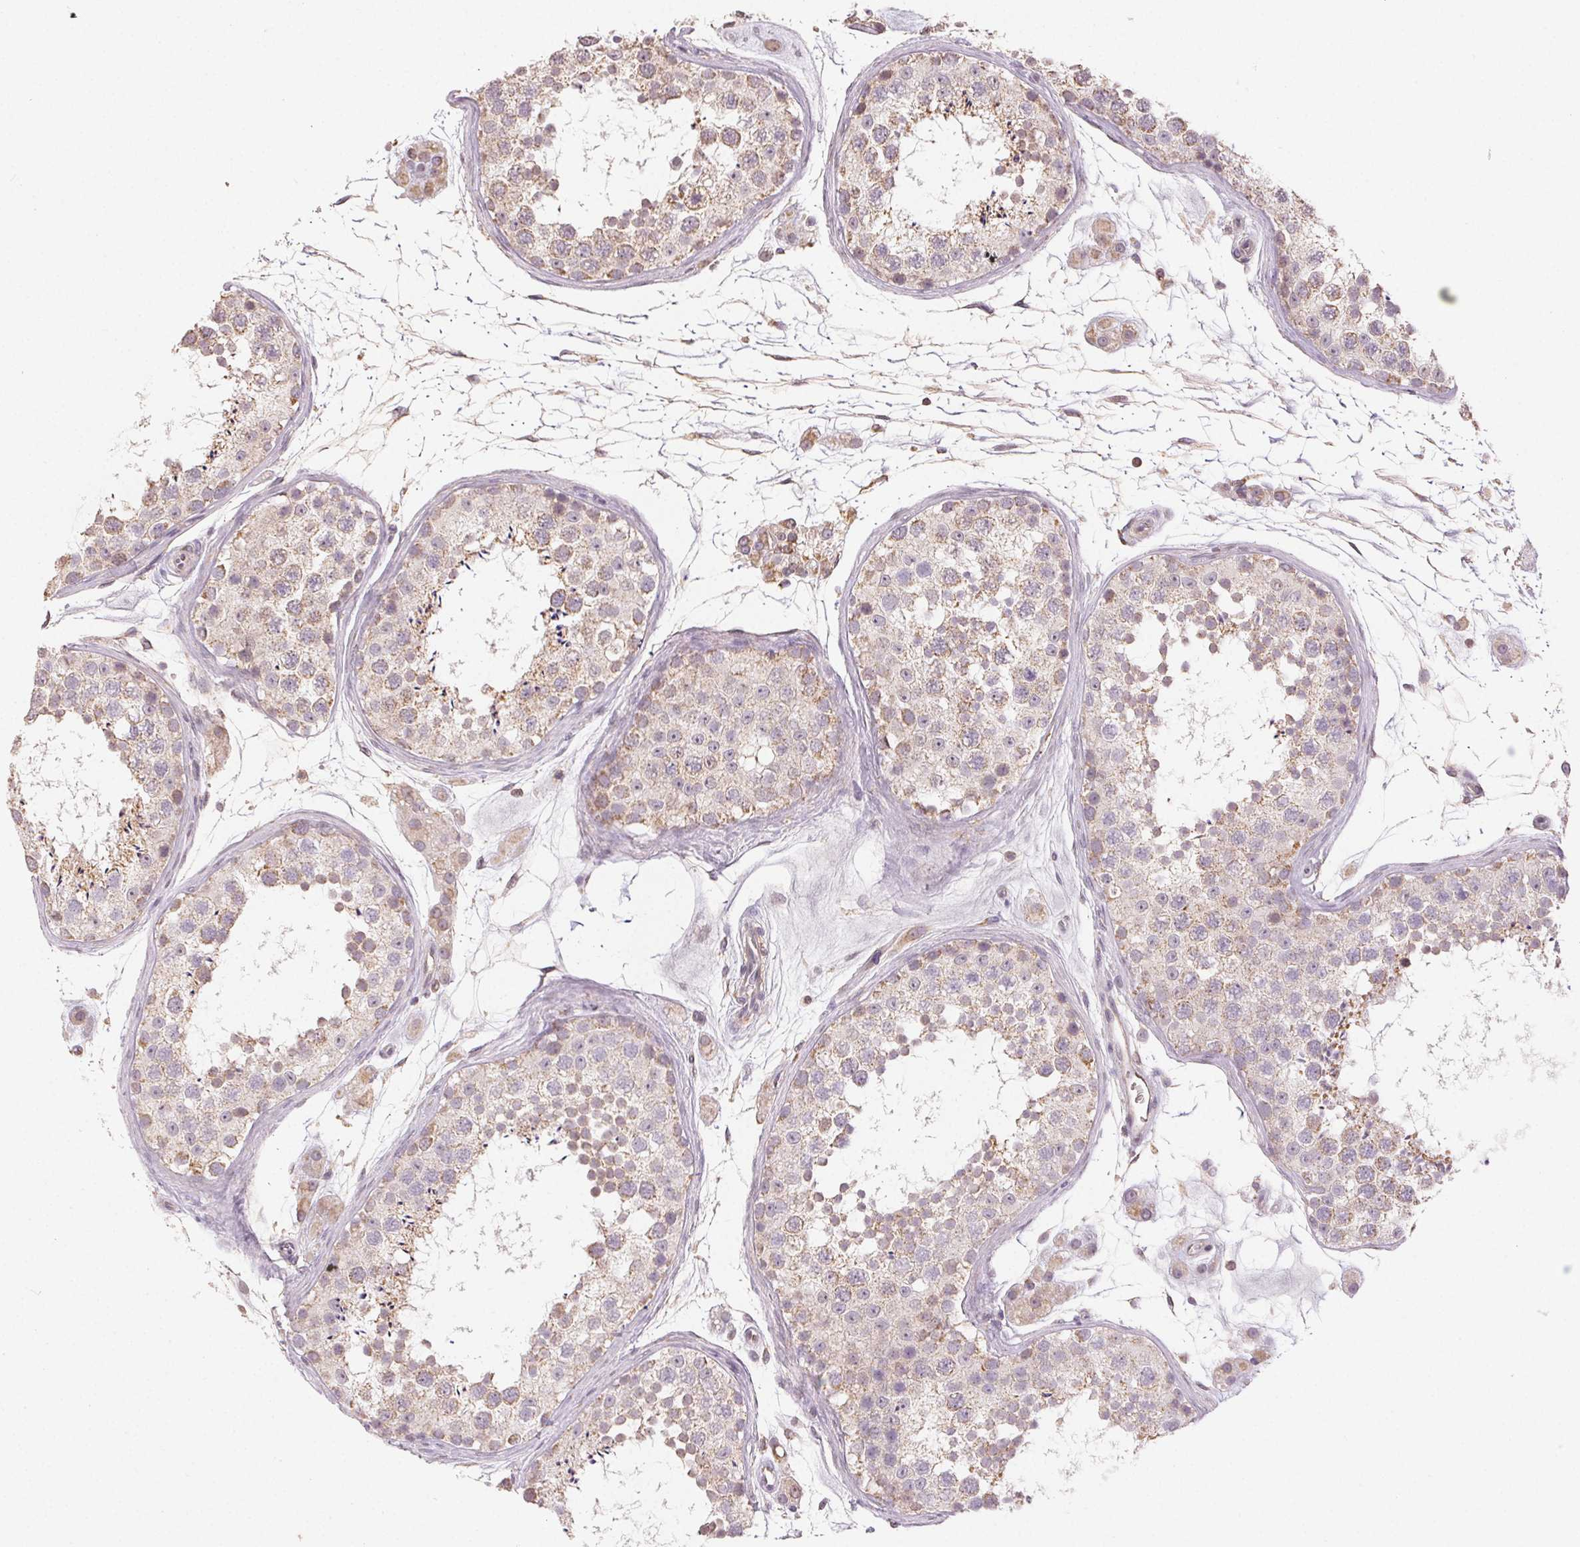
{"staining": {"intensity": "weak", "quantity": "25%-75%", "location": "cytoplasmic/membranous"}, "tissue": "testis", "cell_type": "Cells in seminiferous ducts", "image_type": "normal", "snomed": [{"axis": "morphology", "description": "Normal tissue, NOS"}, {"axis": "topography", "description": "Testis"}], "caption": "DAB immunohistochemical staining of benign testis reveals weak cytoplasmic/membranous protein positivity in approximately 25%-75% of cells in seminiferous ducts.", "gene": "CLASP1", "patient": {"sex": "male", "age": 41}}